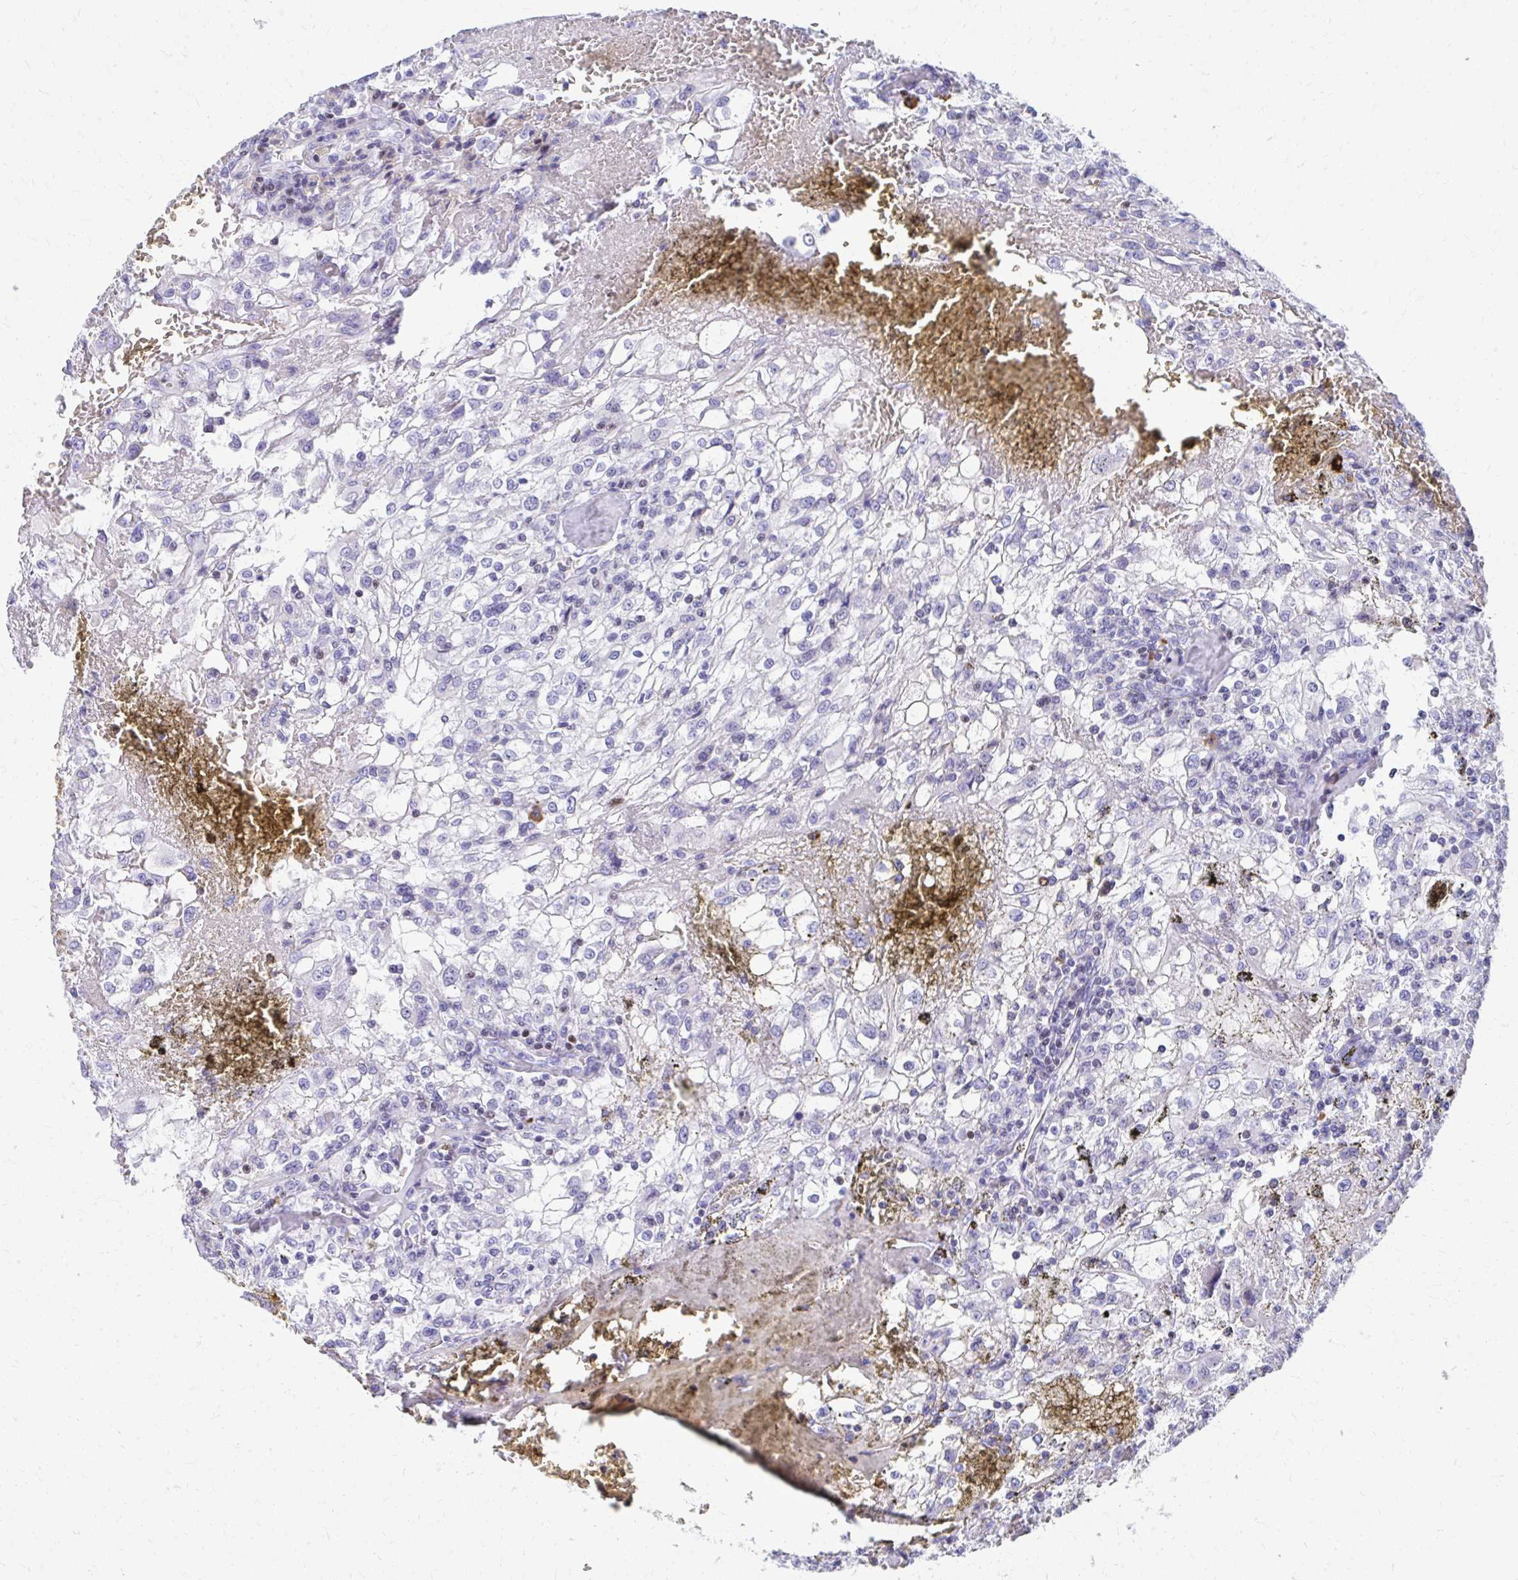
{"staining": {"intensity": "negative", "quantity": "none", "location": "none"}, "tissue": "renal cancer", "cell_type": "Tumor cells", "image_type": "cancer", "snomed": [{"axis": "morphology", "description": "Adenocarcinoma, NOS"}, {"axis": "topography", "description": "Kidney"}], "caption": "Immunohistochemistry (IHC) histopathology image of neoplastic tissue: adenocarcinoma (renal) stained with DAB demonstrates no significant protein expression in tumor cells.", "gene": "RUNX3", "patient": {"sex": "female", "age": 74}}